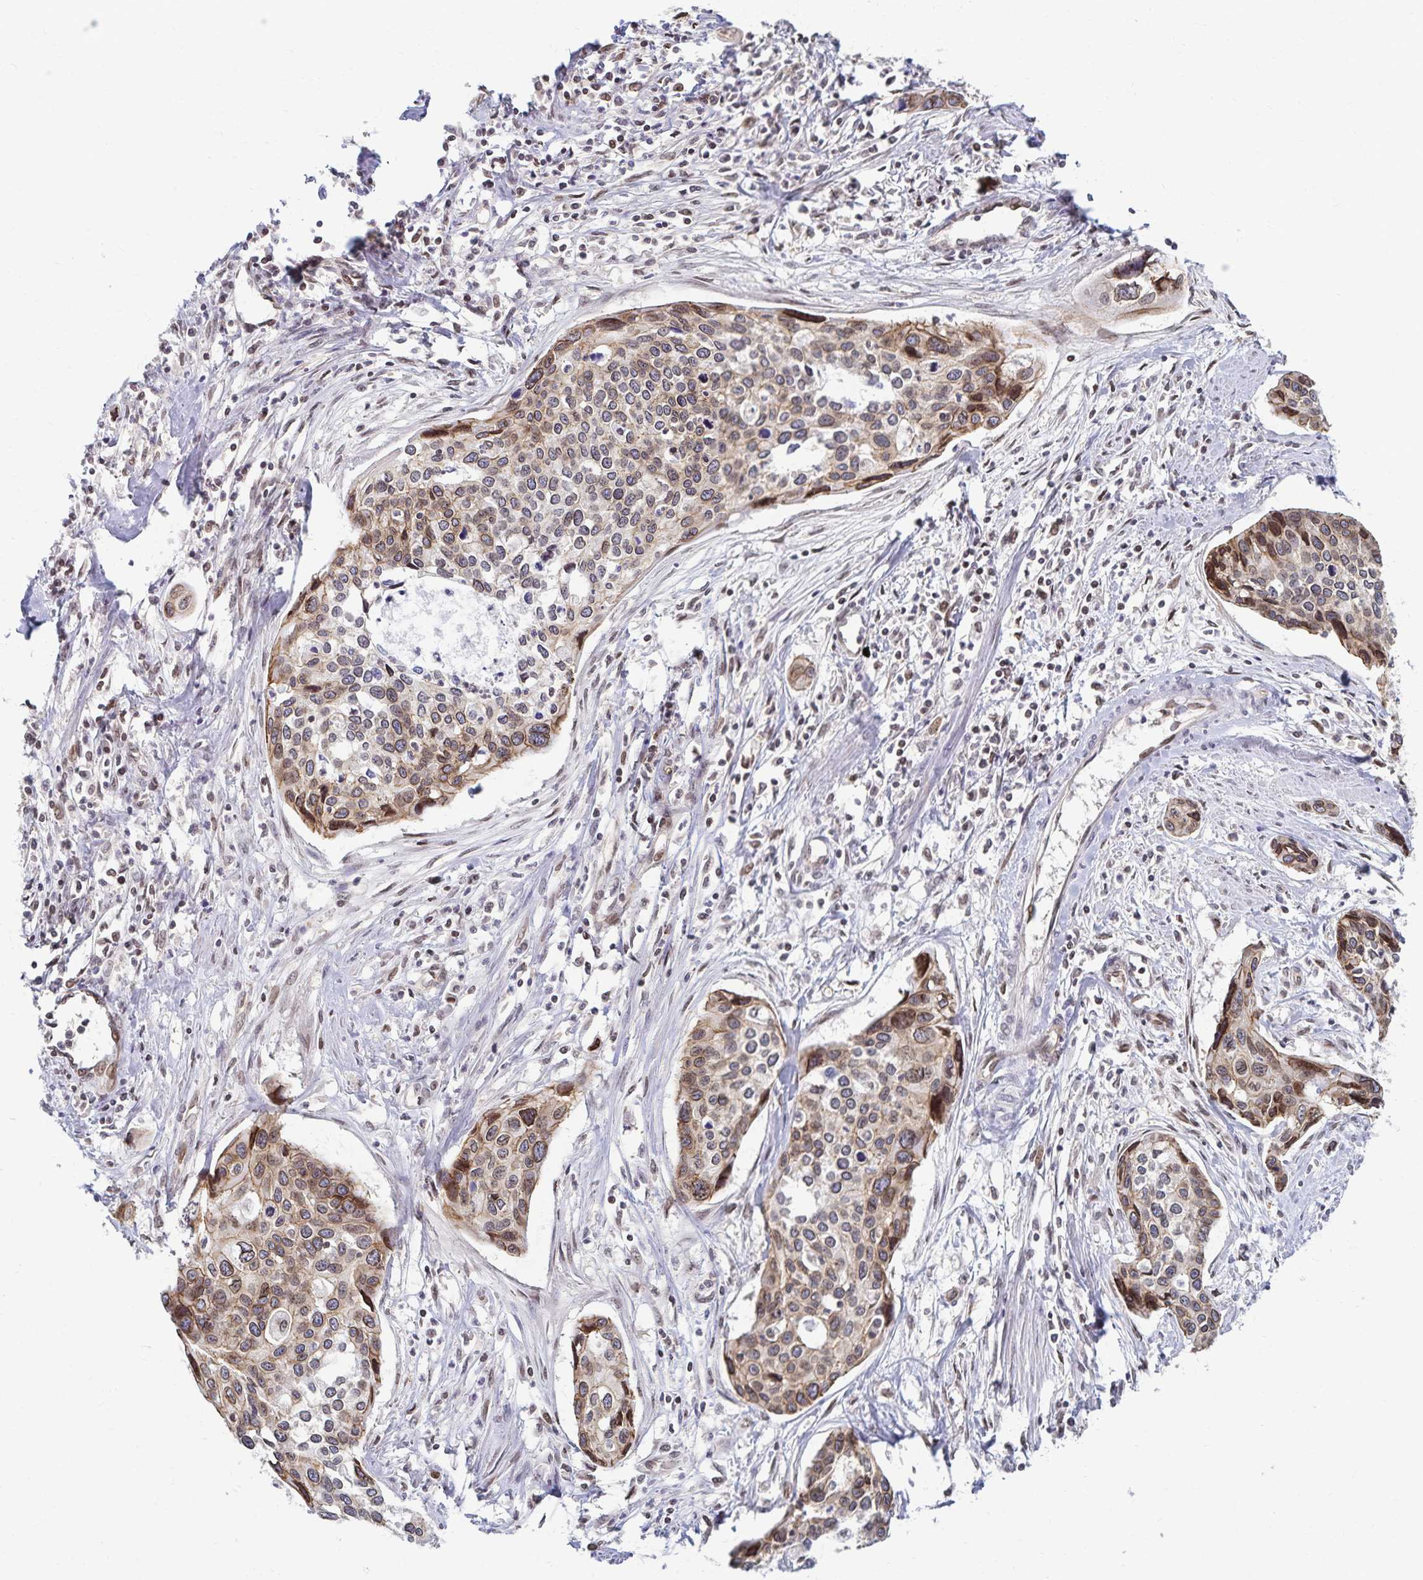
{"staining": {"intensity": "weak", "quantity": ">75%", "location": "cytoplasmic/membranous,nuclear"}, "tissue": "cervical cancer", "cell_type": "Tumor cells", "image_type": "cancer", "snomed": [{"axis": "morphology", "description": "Squamous cell carcinoma, NOS"}, {"axis": "topography", "description": "Cervix"}], "caption": "The micrograph displays staining of squamous cell carcinoma (cervical), revealing weak cytoplasmic/membranous and nuclear protein staining (brown color) within tumor cells.", "gene": "RAB9B", "patient": {"sex": "female", "age": 31}}